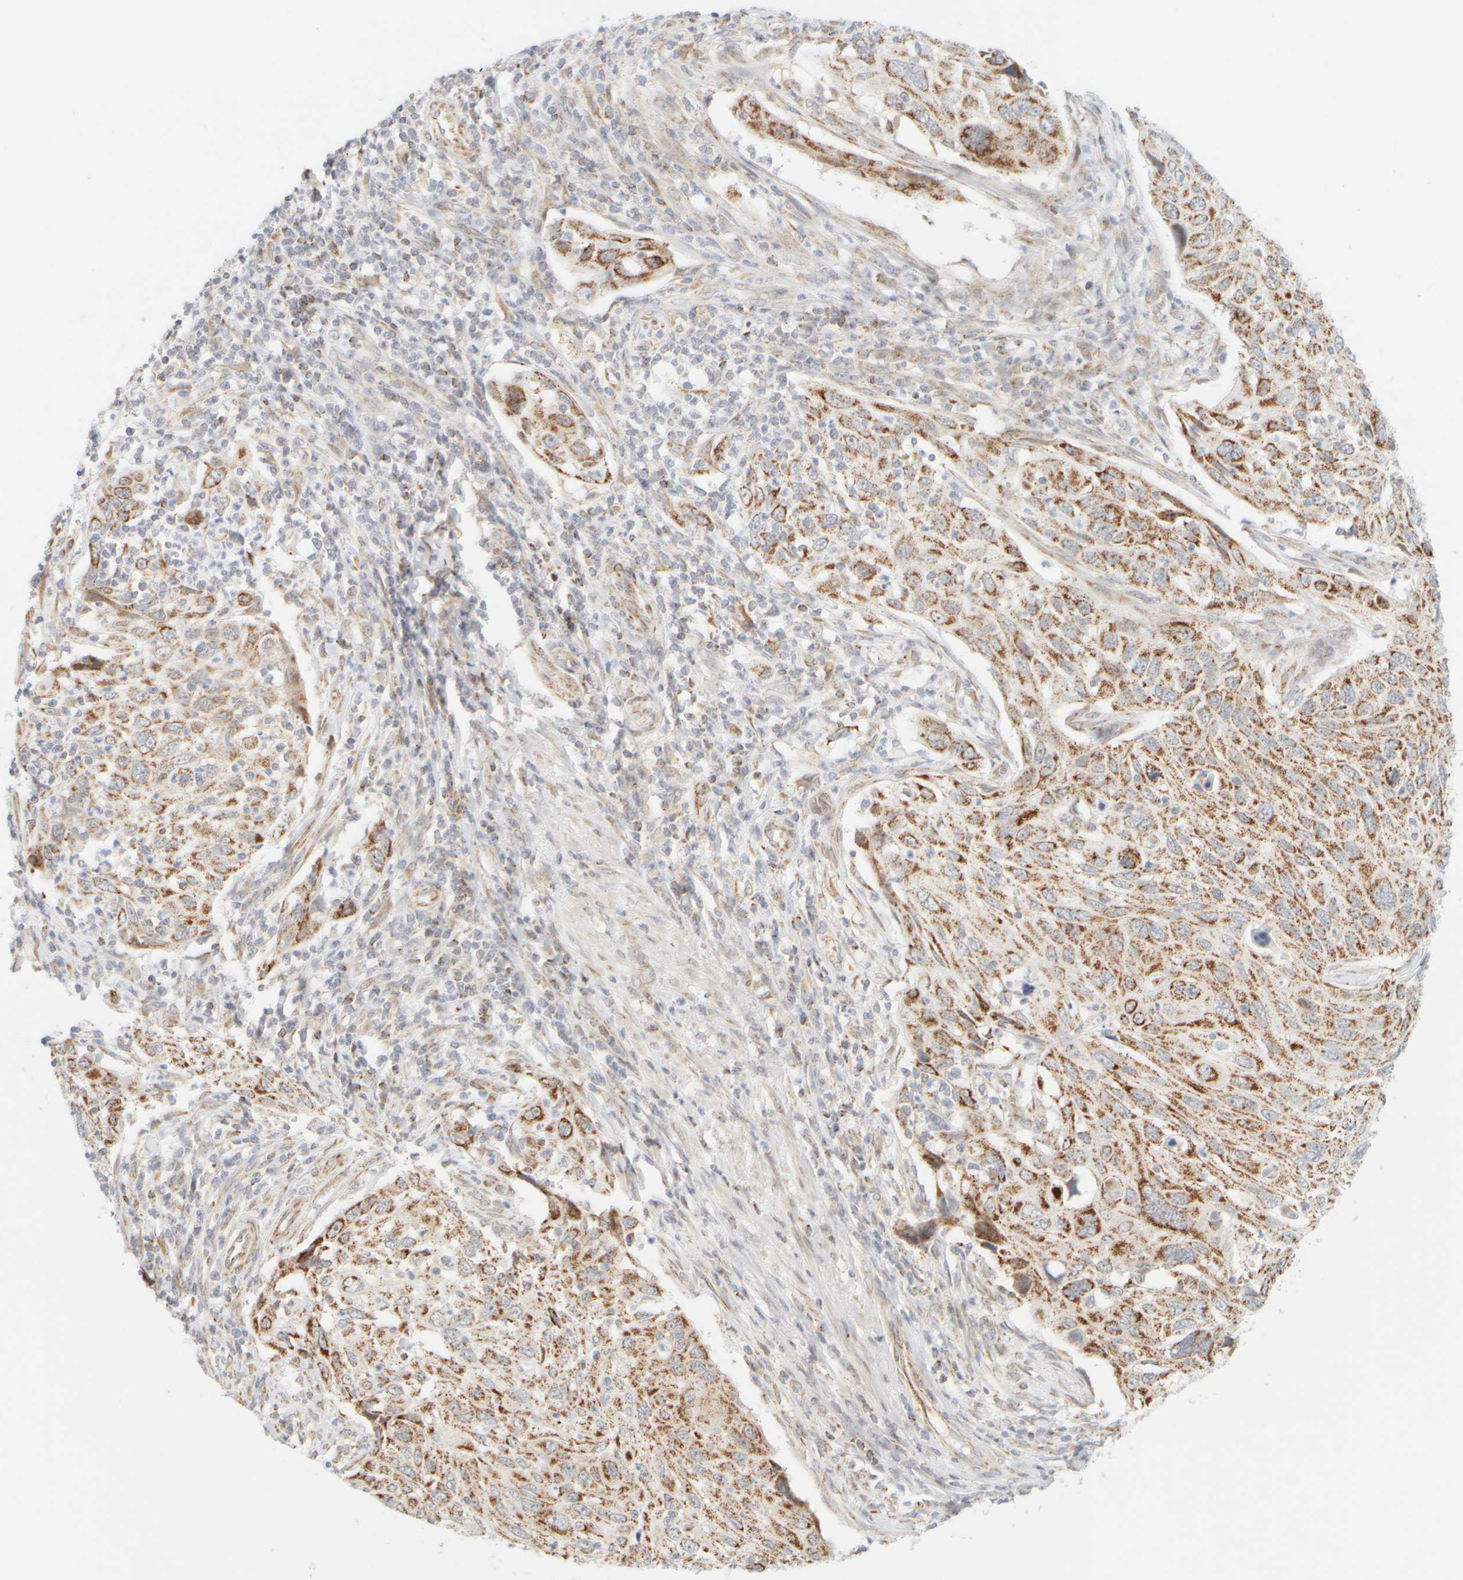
{"staining": {"intensity": "moderate", "quantity": ">75%", "location": "cytoplasmic/membranous"}, "tissue": "cervical cancer", "cell_type": "Tumor cells", "image_type": "cancer", "snomed": [{"axis": "morphology", "description": "Squamous cell carcinoma, NOS"}, {"axis": "topography", "description": "Cervix"}], "caption": "Cervical cancer (squamous cell carcinoma) was stained to show a protein in brown. There is medium levels of moderate cytoplasmic/membranous expression in approximately >75% of tumor cells.", "gene": "PPM1K", "patient": {"sex": "female", "age": 70}}